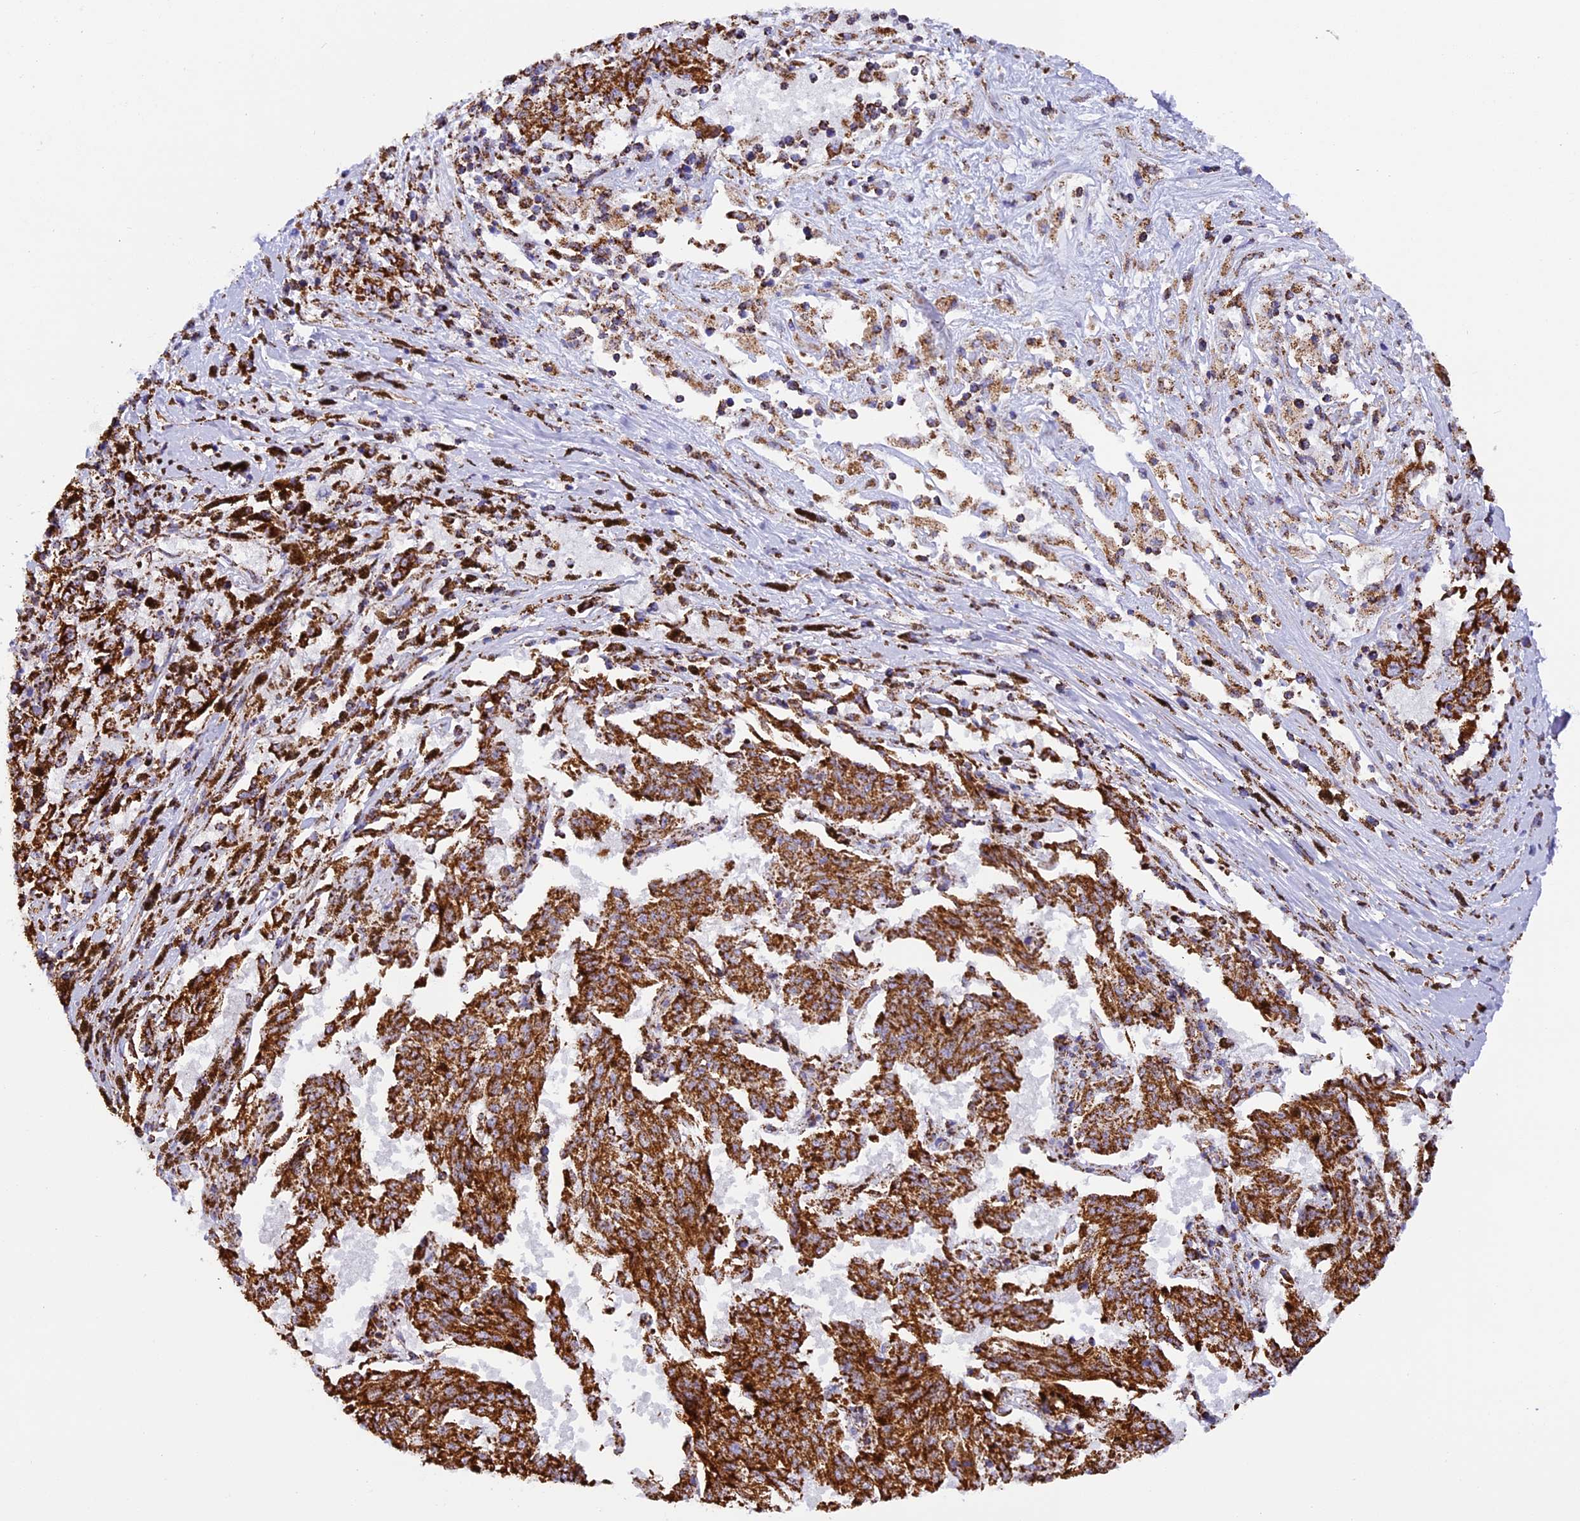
{"staining": {"intensity": "strong", "quantity": ">75%", "location": "cytoplasmic/membranous"}, "tissue": "melanoma", "cell_type": "Tumor cells", "image_type": "cancer", "snomed": [{"axis": "morphology", "description": "Malignant melanoma, NOS"}, {"axis": "topography", "description": "Skin"}], "caption": "Melanoma stained with a brown dye demonstrates strong cytoplasmic/membranous positive positivity in approximately >75% of tumor cells.", "gene": "STK17A", "patient": {"sex": "female", "age": 72}}